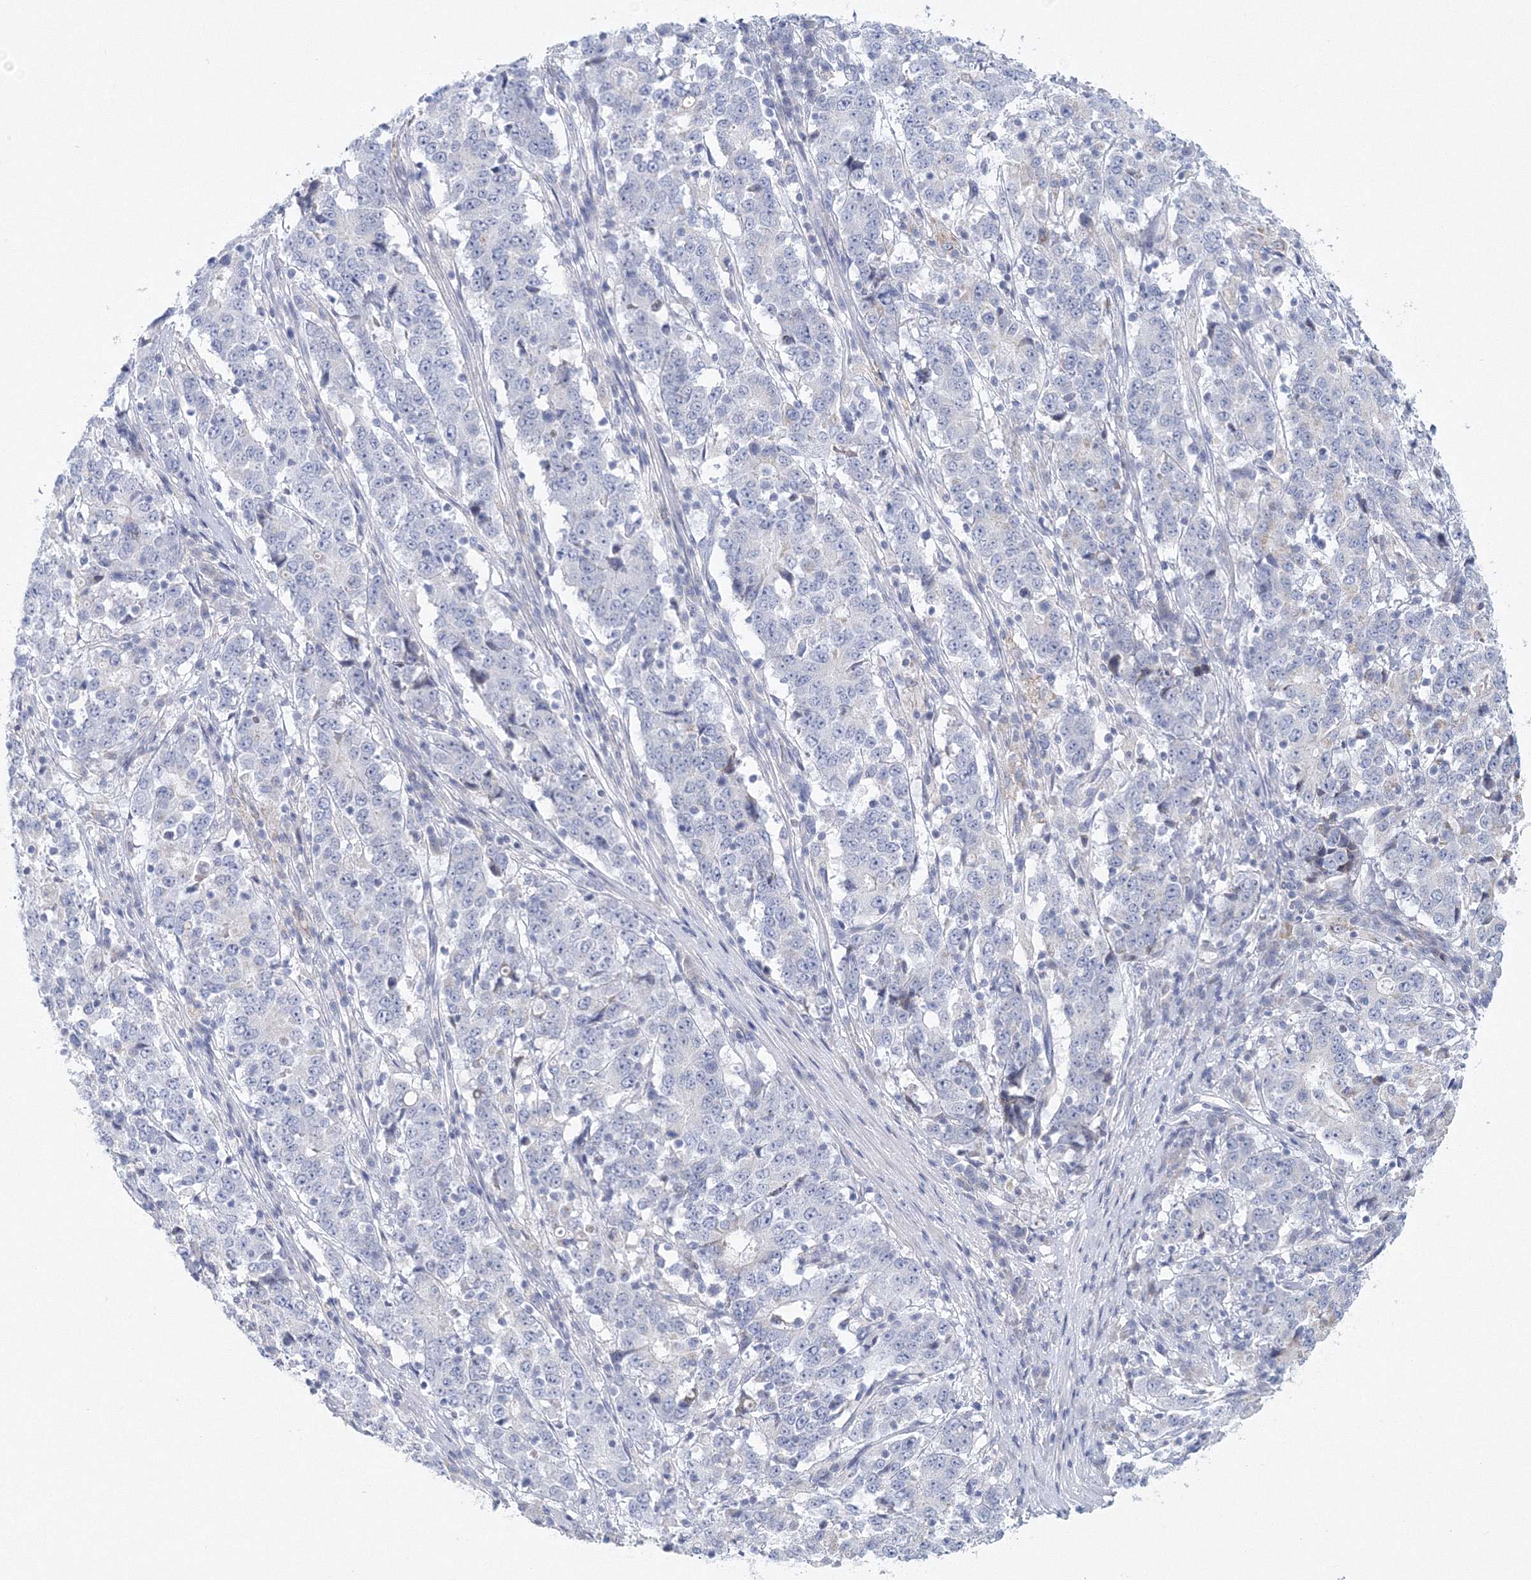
{"staining": {"intensity": "negative", "quantity": "none", "location": "none"}, "tissue": "stomach cancer", "cell_type": "Tumor cells", "image_type": "cancer", "snomed": [{"axis": "morphology", "description": "Adenocarcinoma, NOS"}, {"axis": "topography", "description": "Stomach"}], "caption": "DAB (3,3'-diaminobenzidine) immunohistochemical staining of human stomach cancer (adenocarcinoma) shows no significant positivity in tumor cells.", "gene": "NIPAL1", "patient": {"sex": "male", "age": 59}}